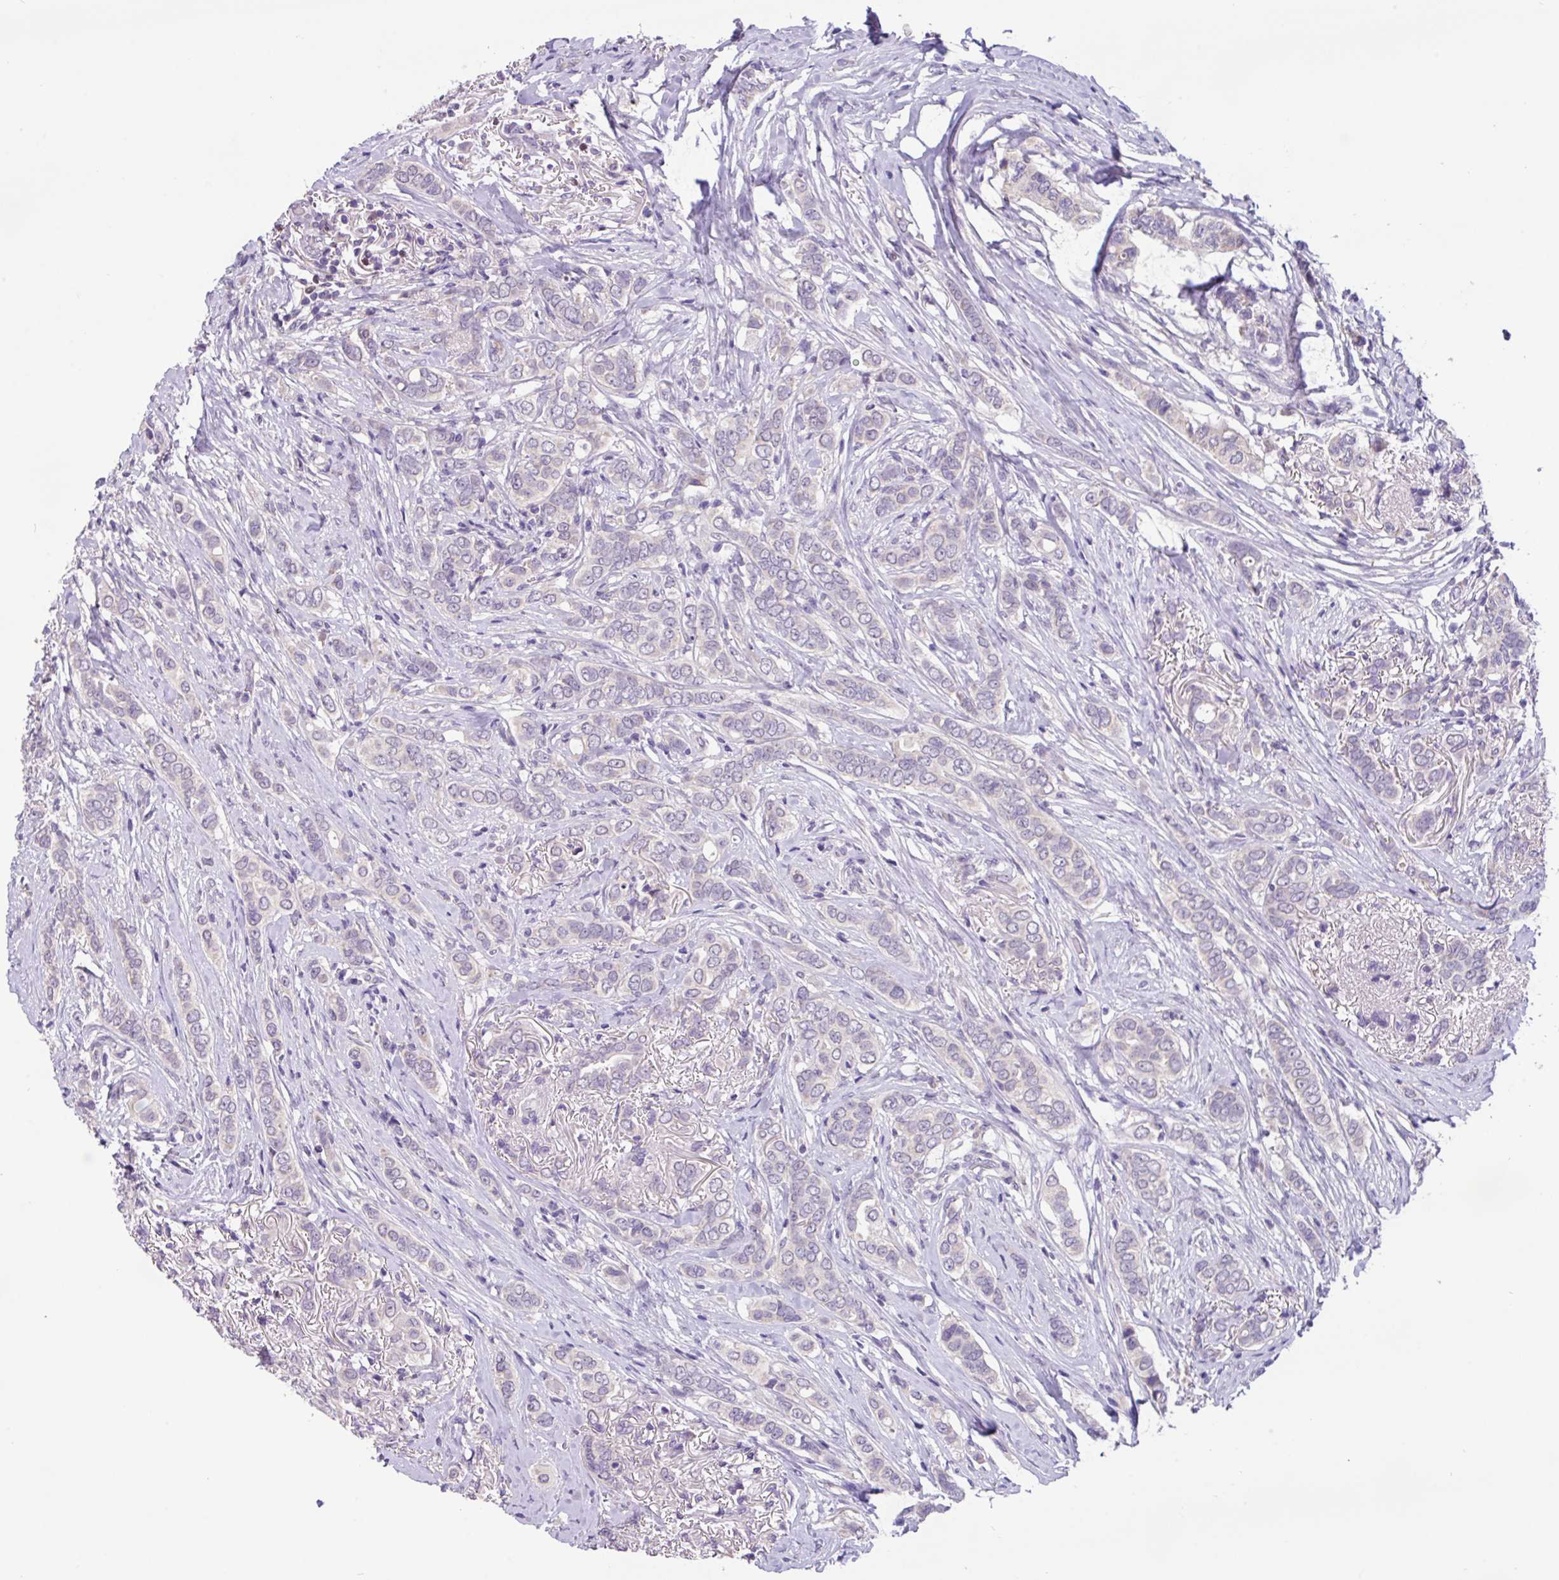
{"staining": {"intensity": "negative", "quantity": "none", "location": "none"}, "tissue": "breast cancer", "cell_type": "Tumor cells", "image_type": "cancer", "snomed": [{"axis": "morphology", "description": "Lobular carcinoma"}, {"axis": "topography", "description": "Breast"}], "caption": "Immunohistochemical staining of human lobular carcinoma (breast) reveals no significant positivity in tumor cells. (Stains: DAB immunohistochemistry with hematoxylin counter stain, Microscopy: brightfield microscopy at high magnification).", "gene": "PAX8", "patient": {"sex": "female", "age": 51}}